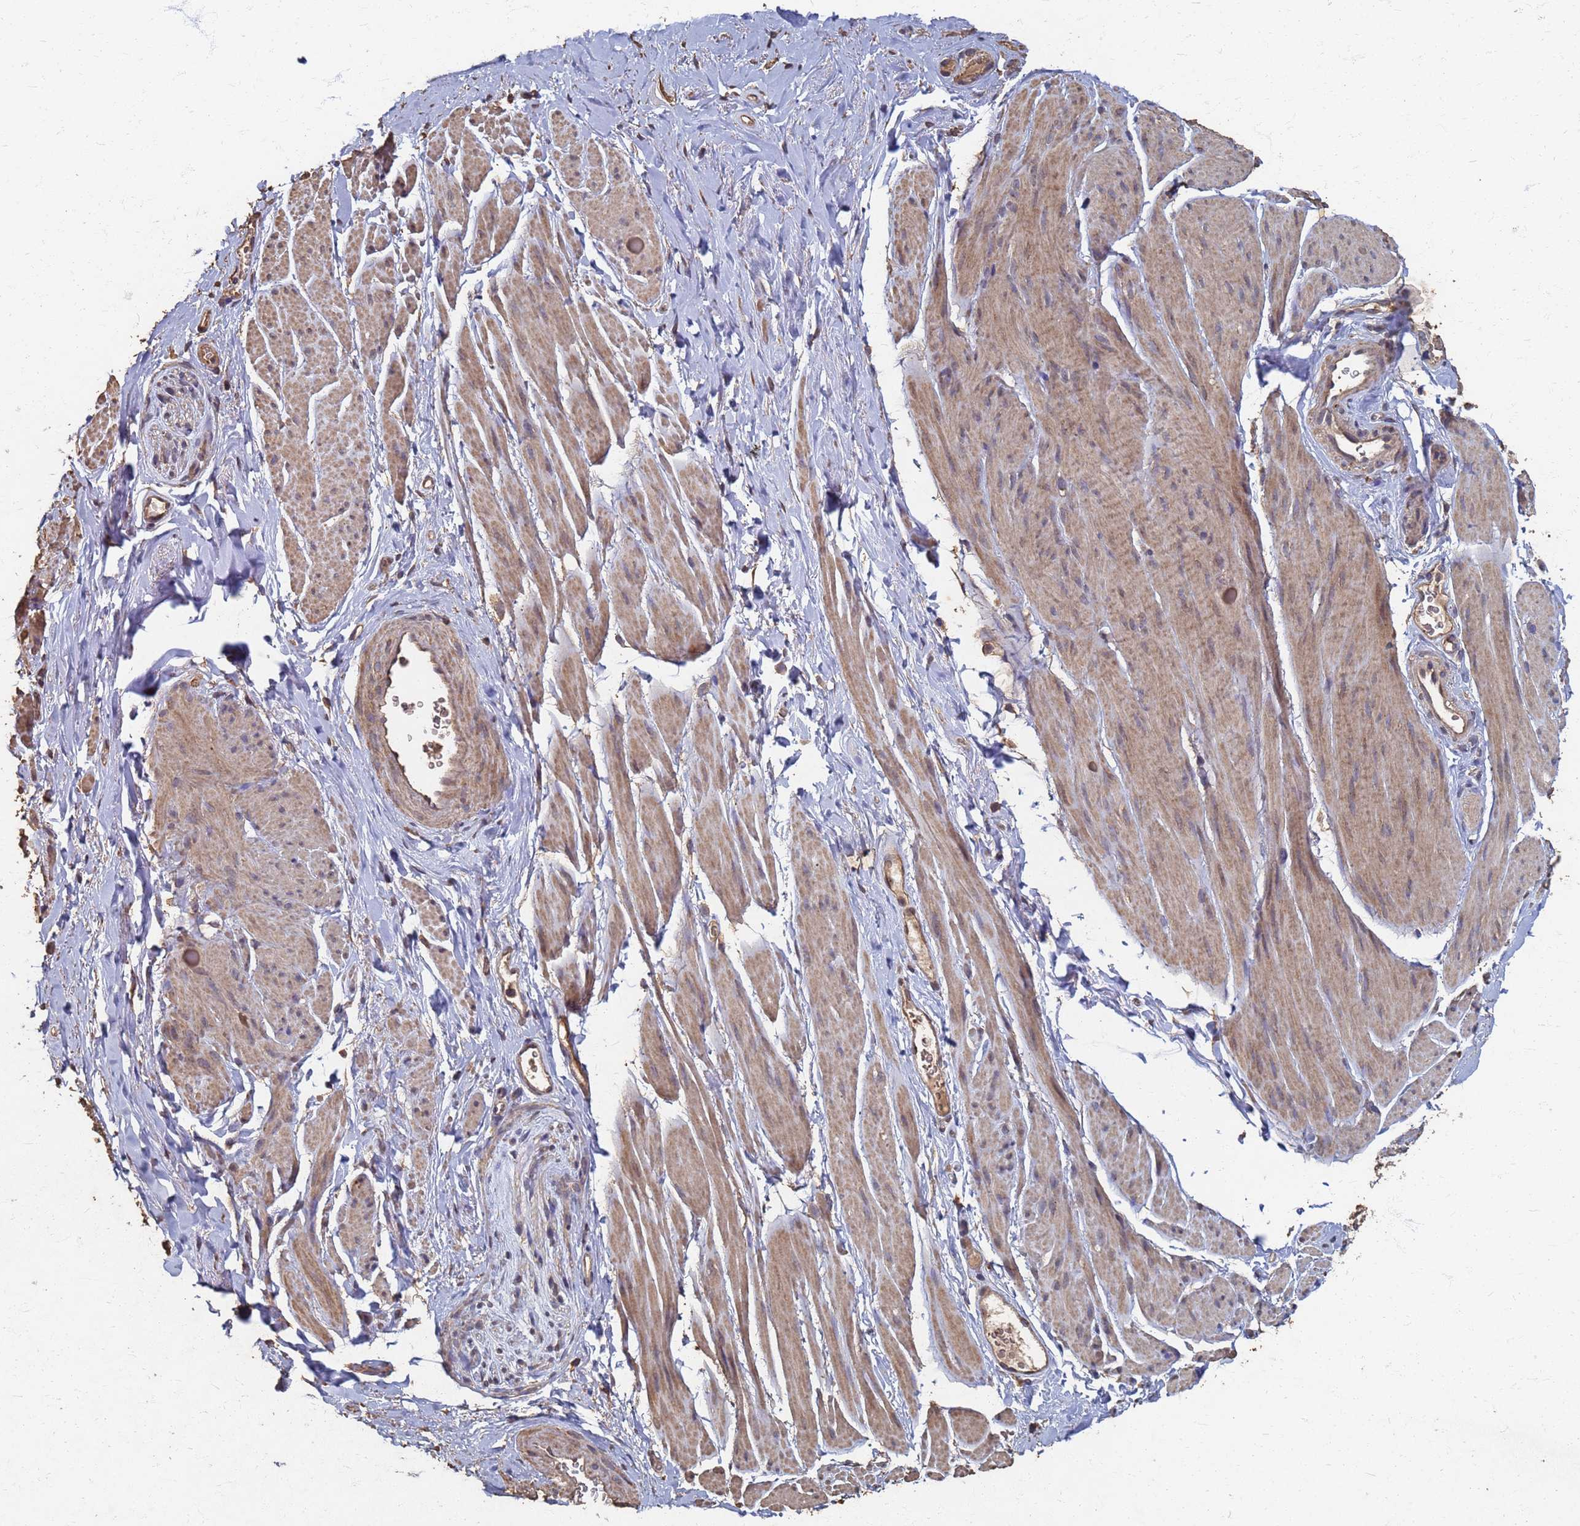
{"staining": {"intensity": "moderate", "quantity": "25%-75%", "location": "cytoplasmic/membranous"}, "tissue": "smooth muscle", "cell_type": "Smooth muscle cells", "image_type": "normal", "snomed": [{"axis": "morphology", "description": "Normal tissue, NOS"}, {"axis": "topography", "description": "Smooth muscle"}, {"axis": "topography", "description": "Peripheral nerve tissue"}], "caption": "Benign smooth muscle was stained to show a protein in brown. There is medium levels of moderate cytoplasmic/membranous expression in about 25%-75% of smooth muscle cells.", "gene": "DPH5", "patient": {"sex": "male", "age": 69}}